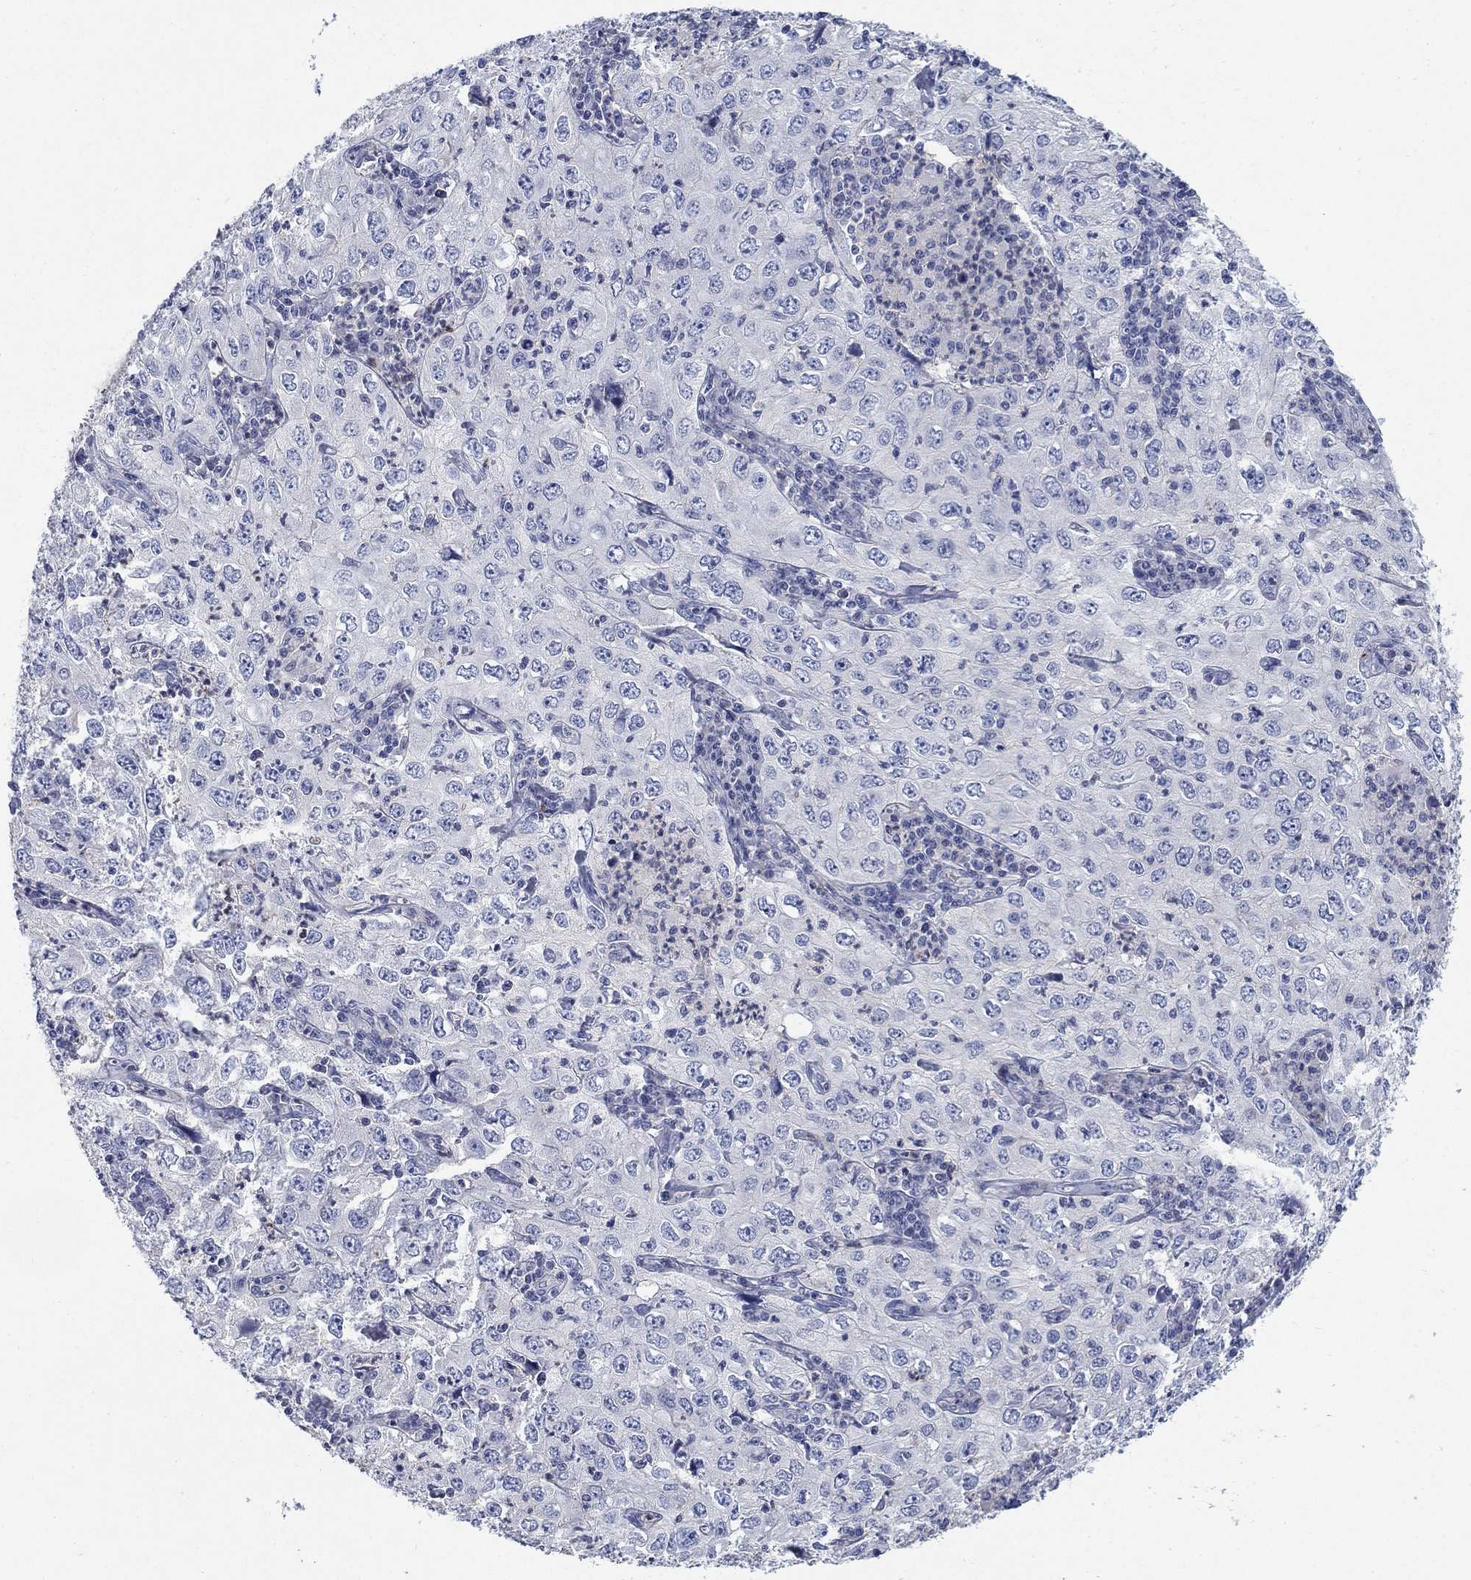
{"staining": {"intensity": "negative", "quantity": "none", "location": "none"}, "tissue": "cervical cancer", "cell_type": "Tumor cells", "image_type": "cancer", "snomed": [{"axis": "morphology", "description": "Squamous cell carcinoma, NOS"}, {"axis": "topography", "description": "Cervix"}], "caption": "Immunohistochemistry of cervical cancer (squamous cell carcinoma) demonstrates no expression in tumor cells.", "gene": "TMEM249", "patient": {"sex": "female", "age": 24}}